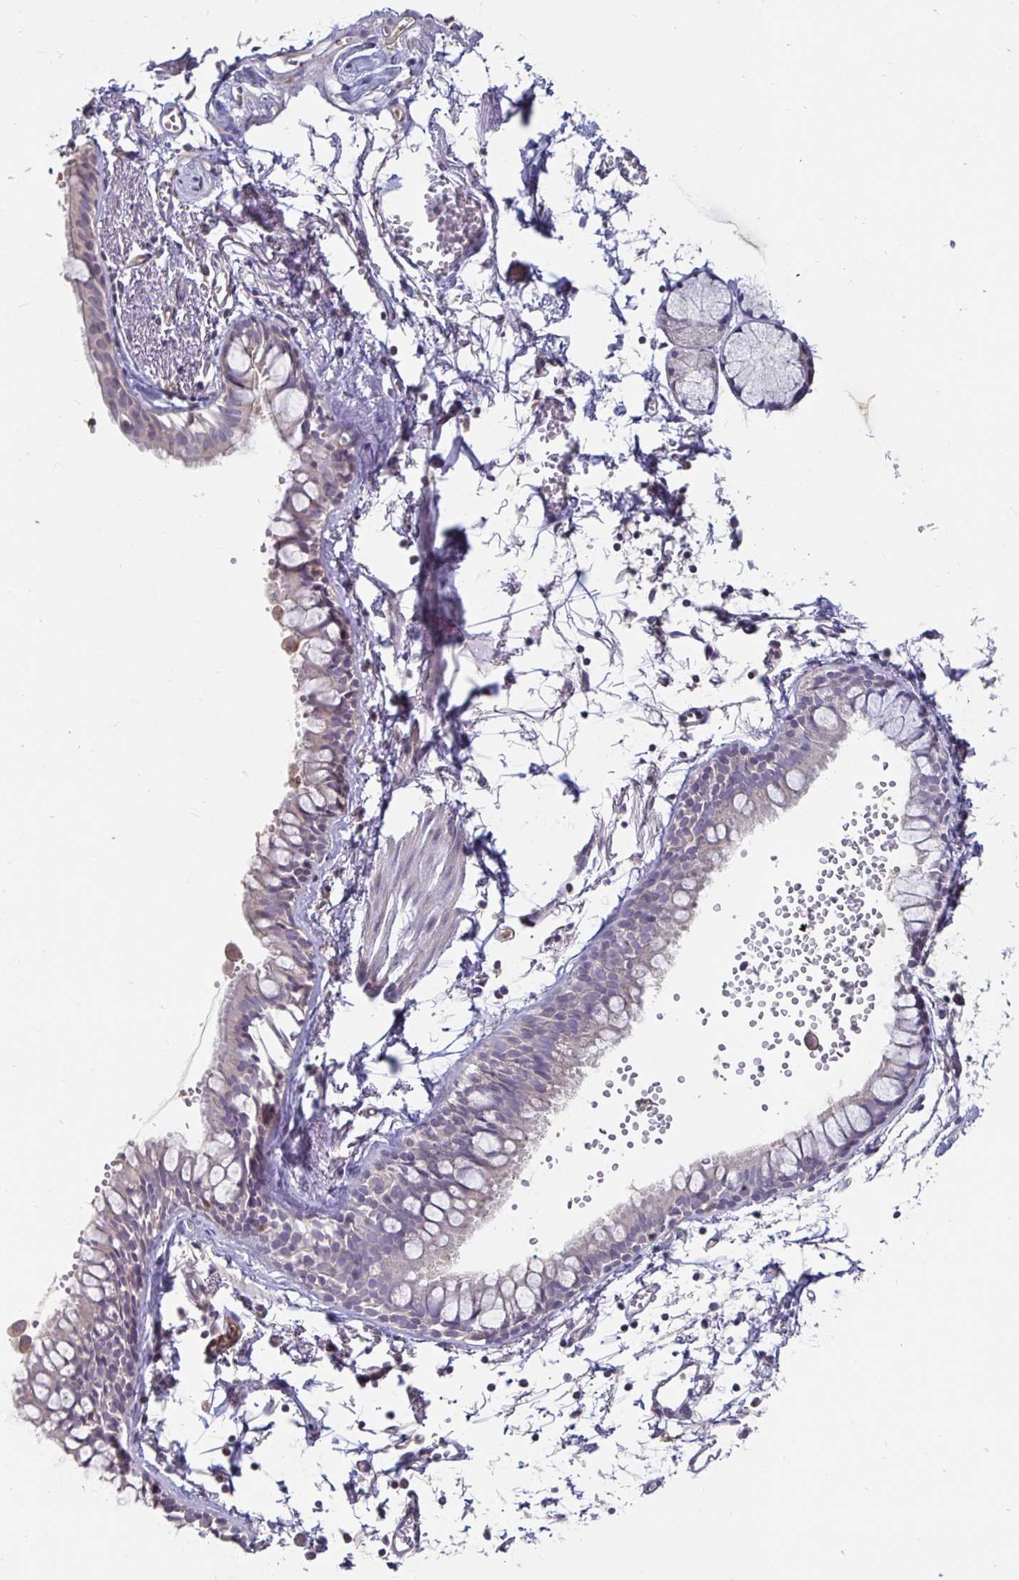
{"staining": {"intensity": "weak", "quantity": "25%-75%", "location": "cytoplasmic/membranous"}, "tissue": "bronchus", "cell_type": "Respiratory epithelial cells", "image_type": "normal", "snomed": [{"axis": "morphology", "description": "Normal tissue, NOS"}, {"axis": "topography", "description": "Cartilage tissue"}, {"axis": "topography", "description": "Bronchus"}], "caption": "Bronchus stained with DAB immunohistochemistry (IHC) demonstrates low levels of weak cytoplasmic/membranous positivity in about 25%-75% of respiratory epithelial cells.", "gene": "ANLN", "patient": {"sex": "female", "age": 59}}